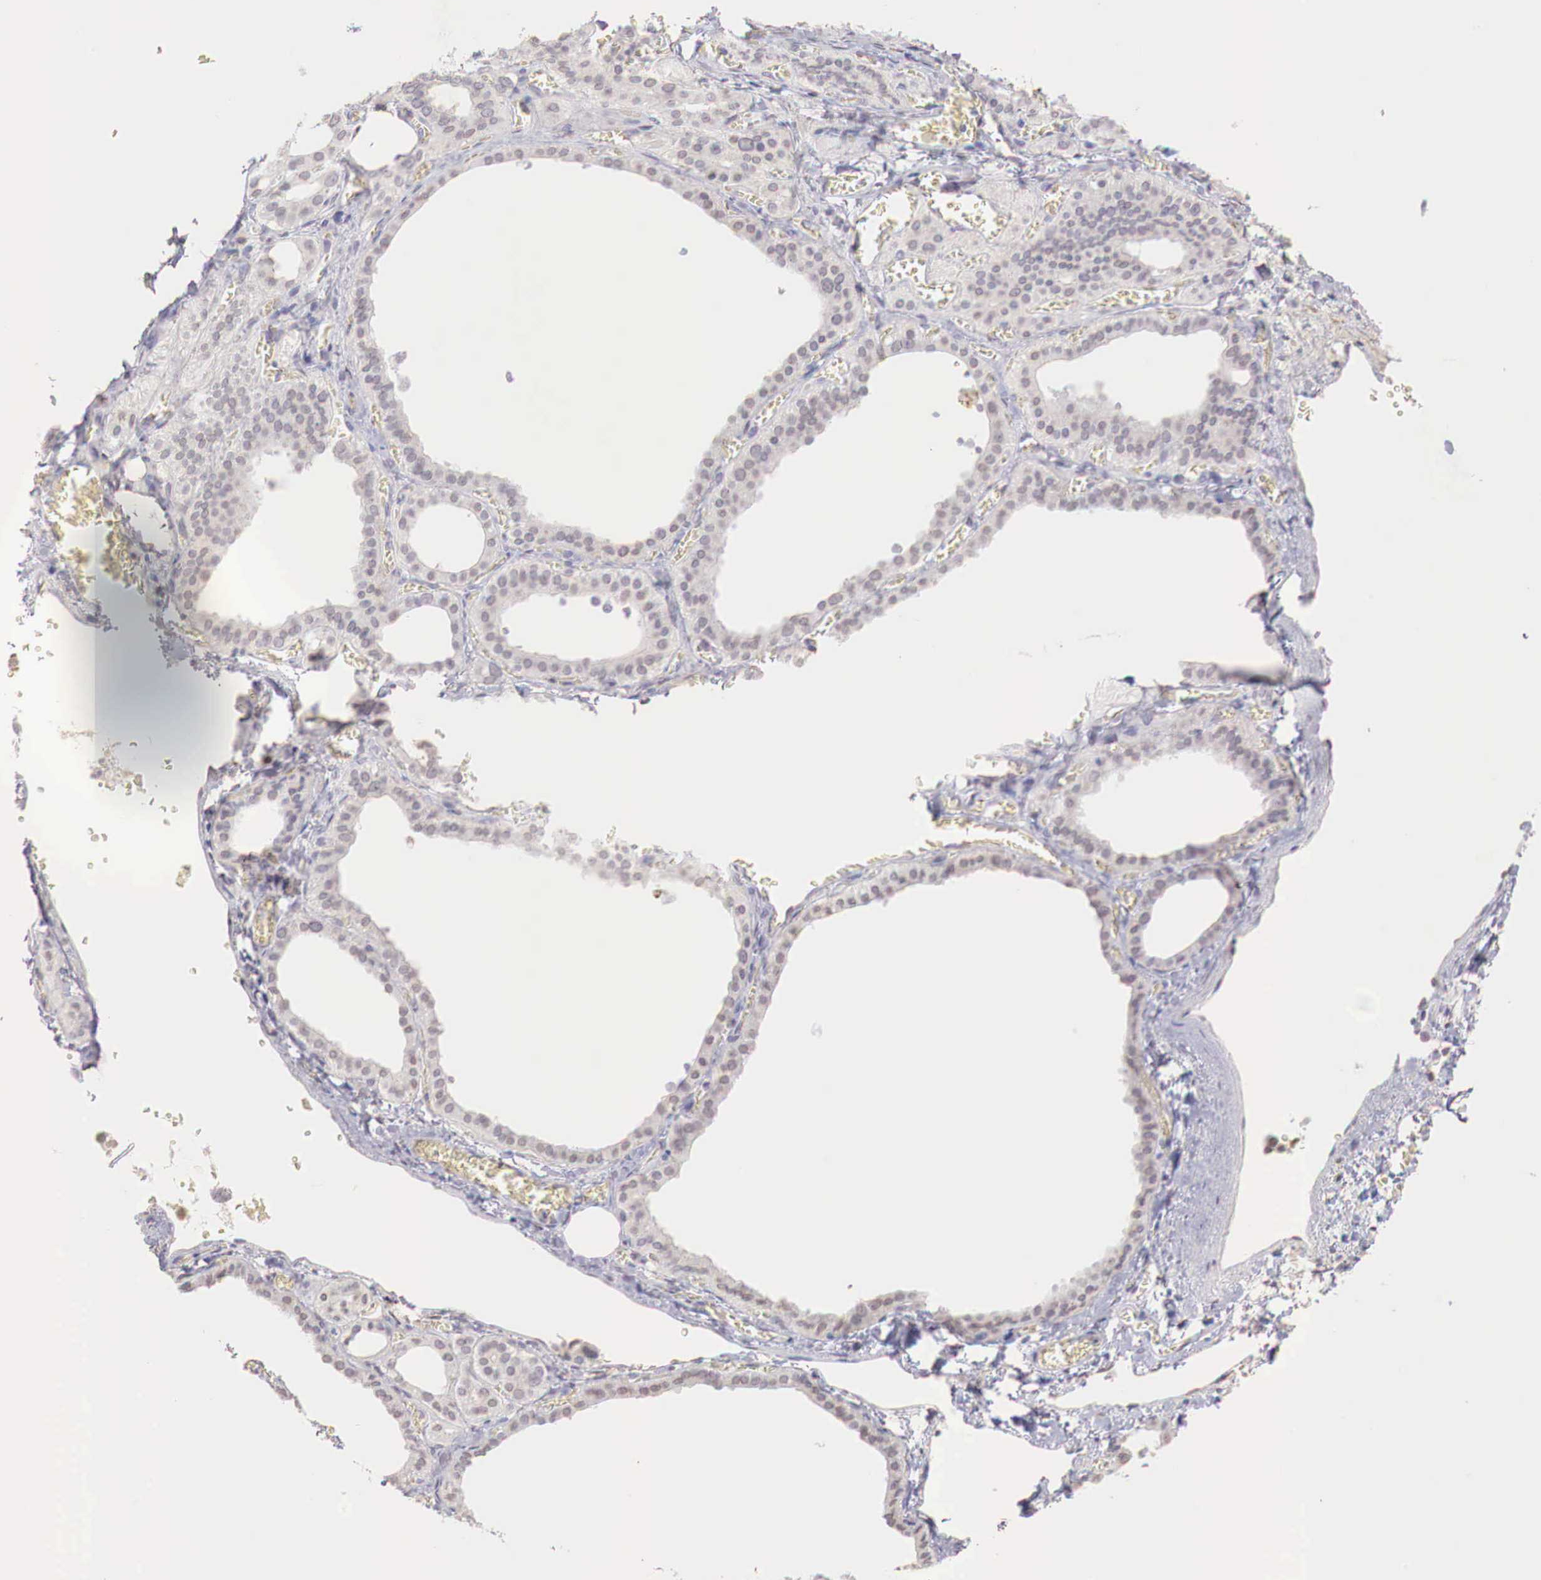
{"staining": {"intensity": "weak", "quantity": "<25%", "location": "nuclear"}, "tissue": "thyroid gland", "cell_type": "Glandular cells", "image_type": "normal", "snomed": [{"axis": "morphology", "description": "Normal tissue, NOS"}, {"axis": "topography", "description": "Thyroid gland"}], "caption": "Immunohistochemical staining of unremarkable human thyroid gland shows no significant expression in glandular cells.", "gene": "XPNPEP2", "patient": {"sex": "female", "age": 55}}